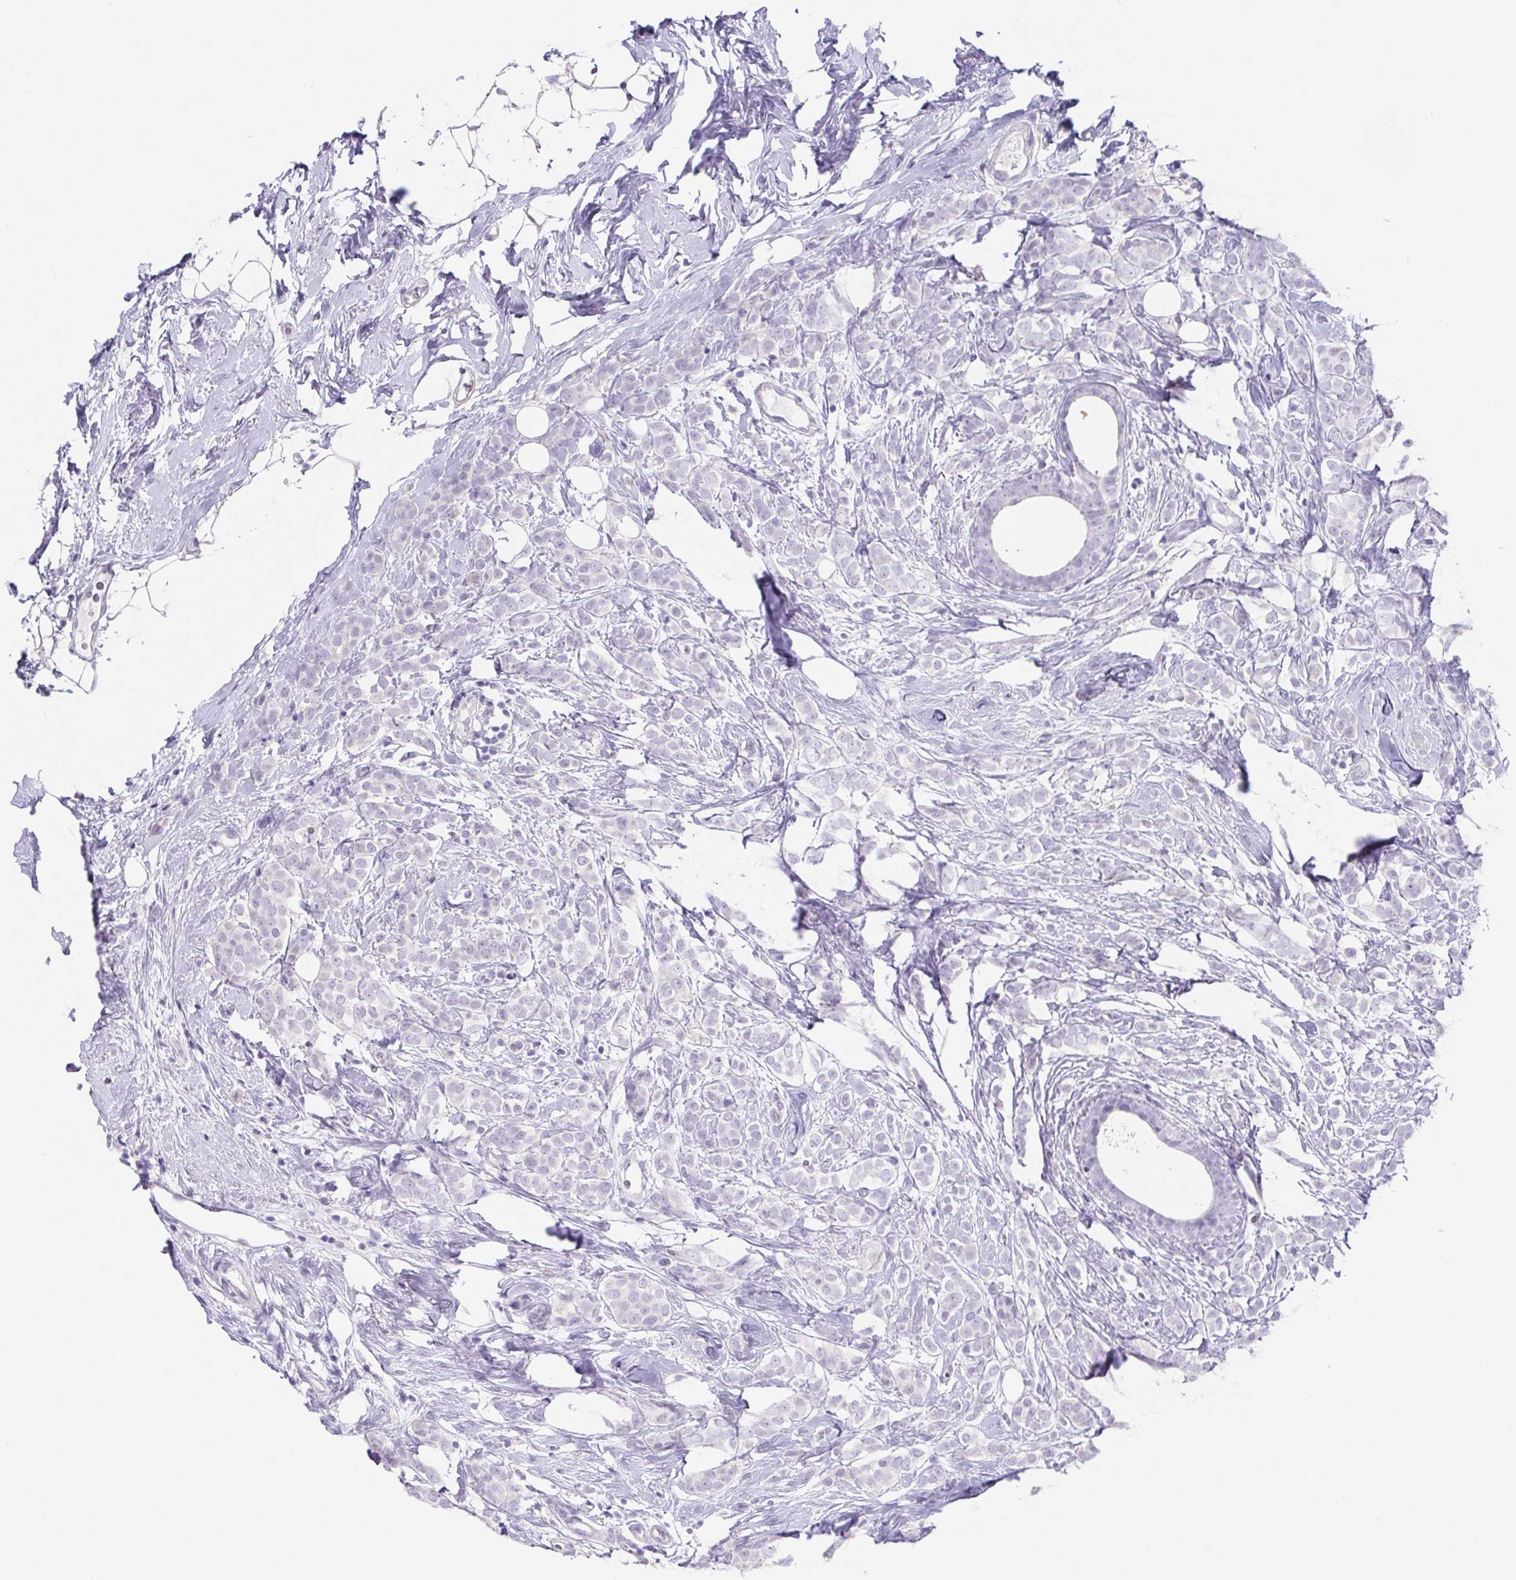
{"staining": {"intensity": "negative", "quantity": "none", "location": "none"}, "tissue": "breast cancer", "cell_type": "Tumor cells", "image_type": "cancer", "snomed": [{"axis": "morphology", "description": "Lobular carcinoma"}, {"axis": "topography", "description": "Breast"}], "caption": "Immunohistochemical staining of breast lobular carcinoma reveals no significant expression in tumor cells.", "gene": "HDGFL1", "patient": {"sex": "female", "age": 49}}